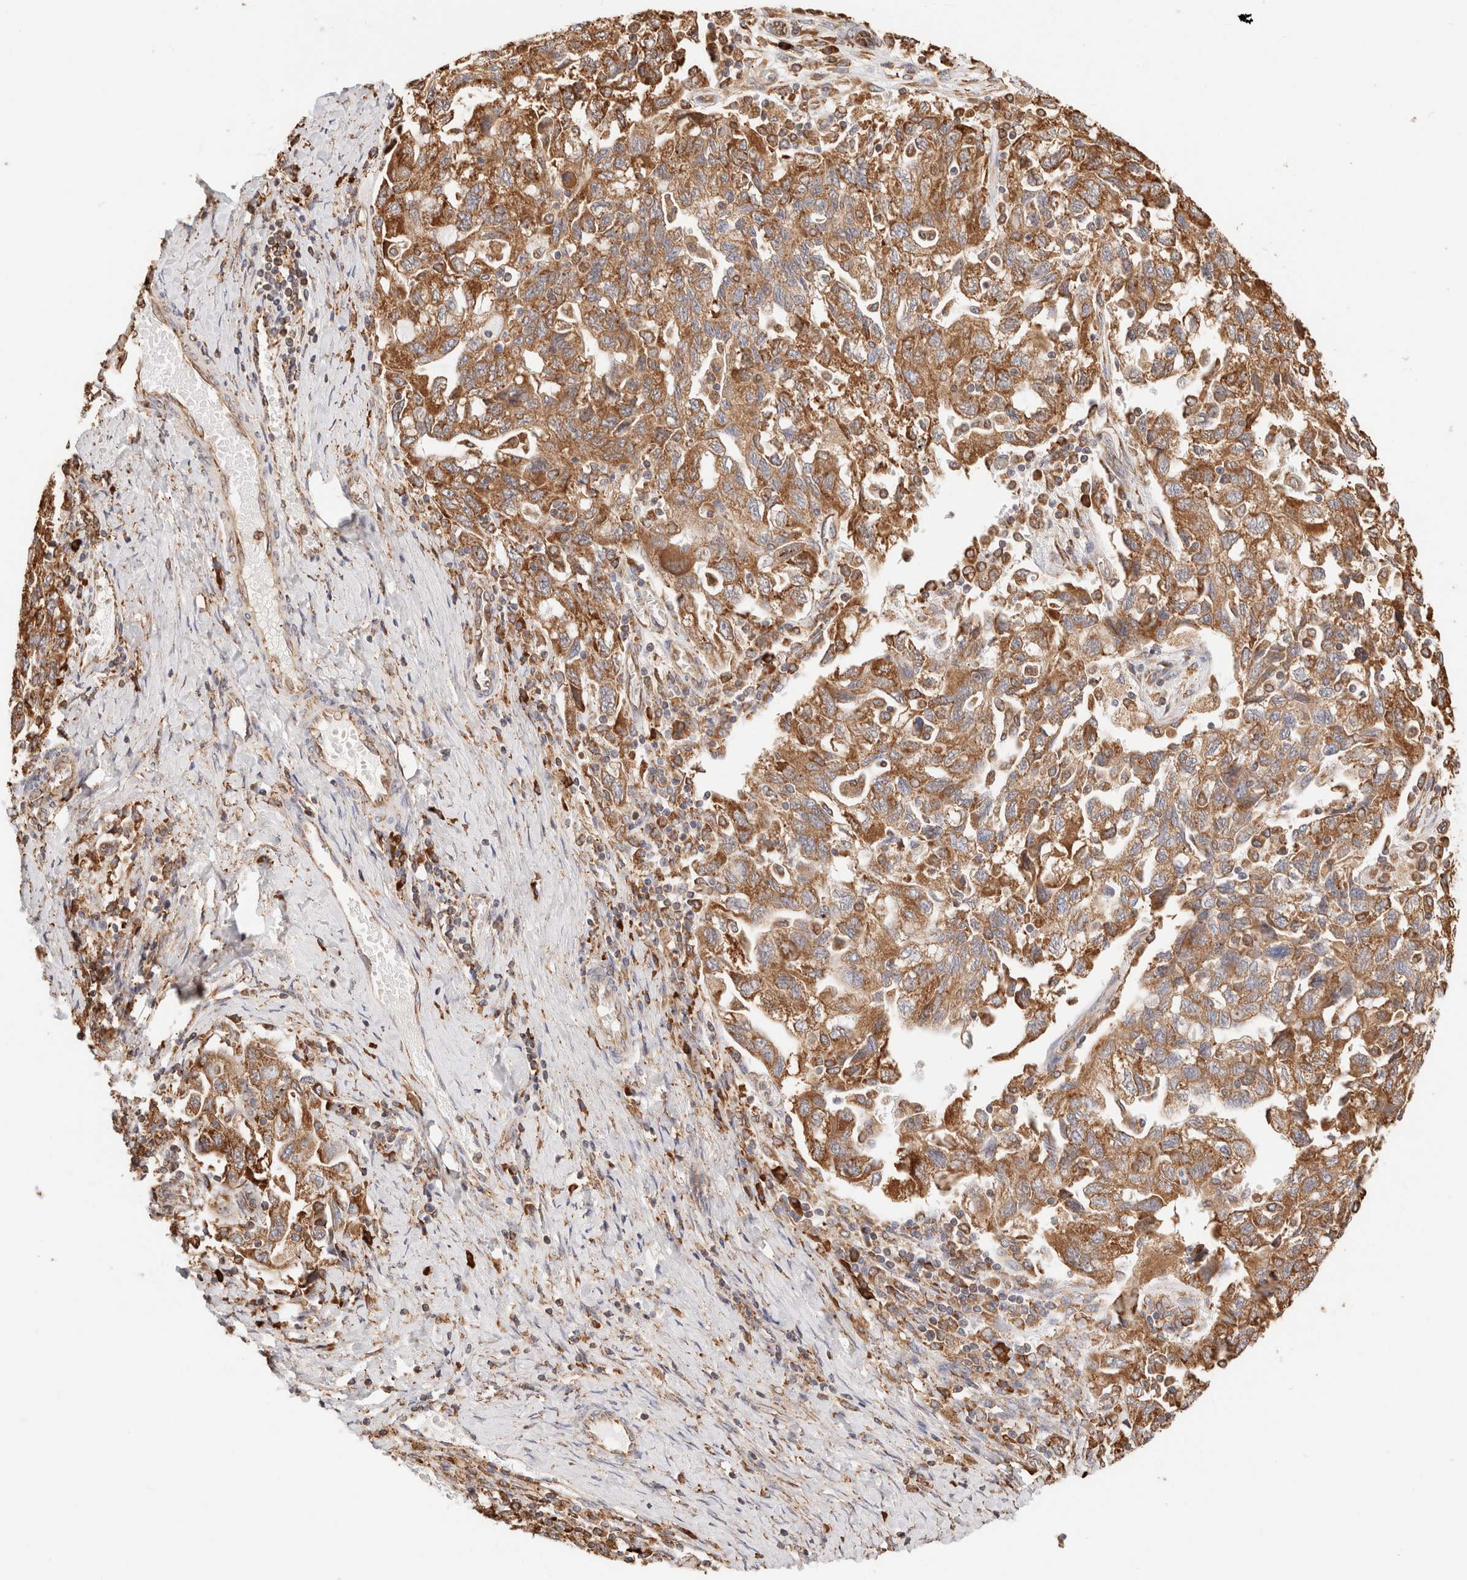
{"staining": {"intensity": "moderate", "quantity": ">75%", "location": "cytoplasmic/membranous"}, "tissue": "ovarian cancer", "cell_type": "Tumor cells", "image_type": "cancer", "snomed": [{"axis": "morphology", "description": "Carcinoma, NOS"}, {"axis": "morphology", "description": "Cystadenocarcinoma, serous, NOS"}, {"axis": "topography", "description": "Ovary"}], "caption": "Immunohistochemical staining of ovarian cancer exhibits moderate cytoplasmic/membranous protein positivity in approximately >75% of tumor cells.", "gene": "FER", "patient": {"sex": "female", "age": 69}}